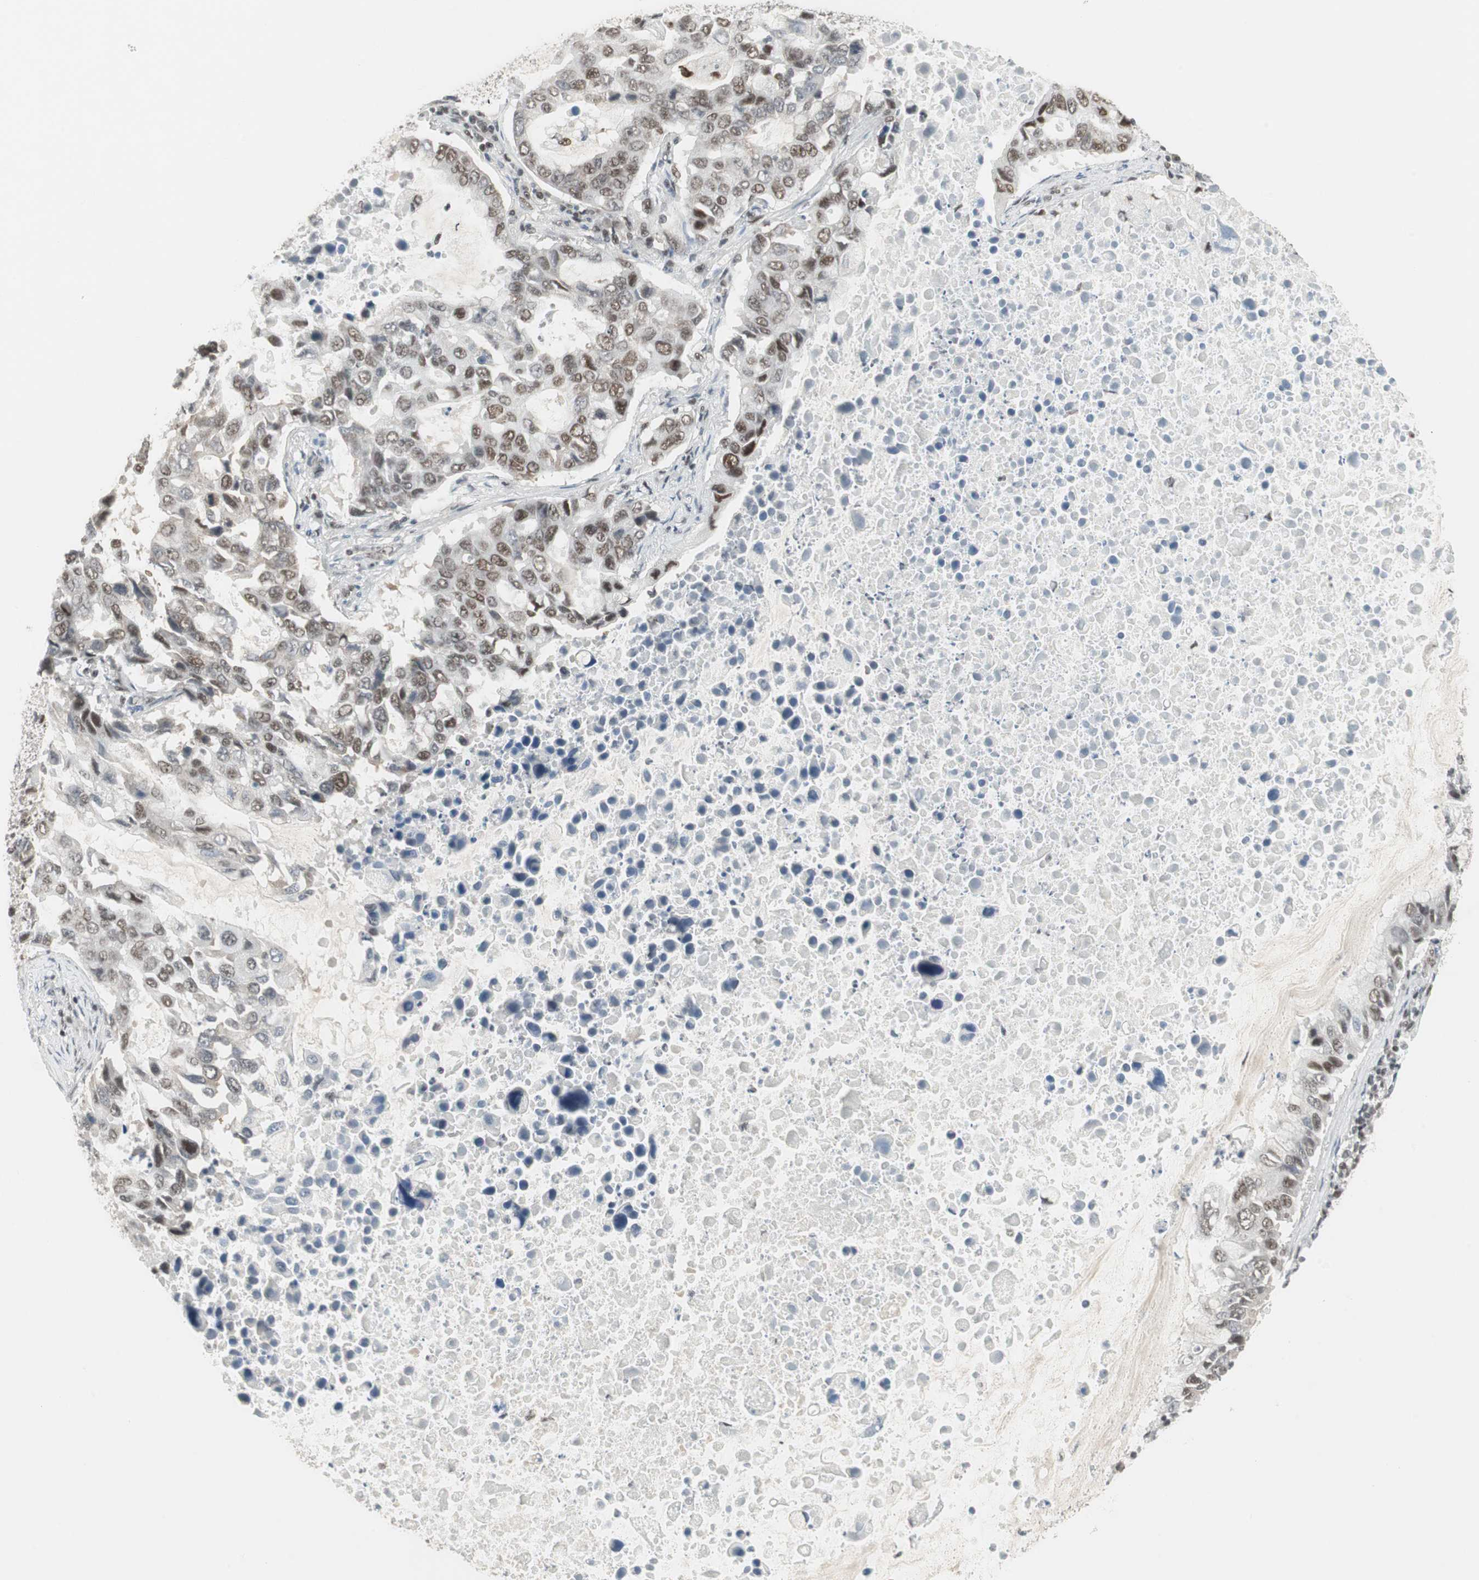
{"staining": {"intensity": "moderate", "quantity": "25%-75%", "location": "nuclear"}, "tissue": "lung cancer", "cell_type": "Tumor cells", "image_type": "cancer", "snomed": [{"axis": "morphology", "description": "Adenocarcinoma, NOS"}, {"axis": "topography", "description": "Lung"}], "caption": "This image shows lung cancer stained with immunohistochemistry to label a protein in brown. The nuclear of tumor cells show moderate positivity for the protein. Nuclei are counter-stained blue.", "gene": "RTF1", "patient": {"sex": "male", "age": 64}}